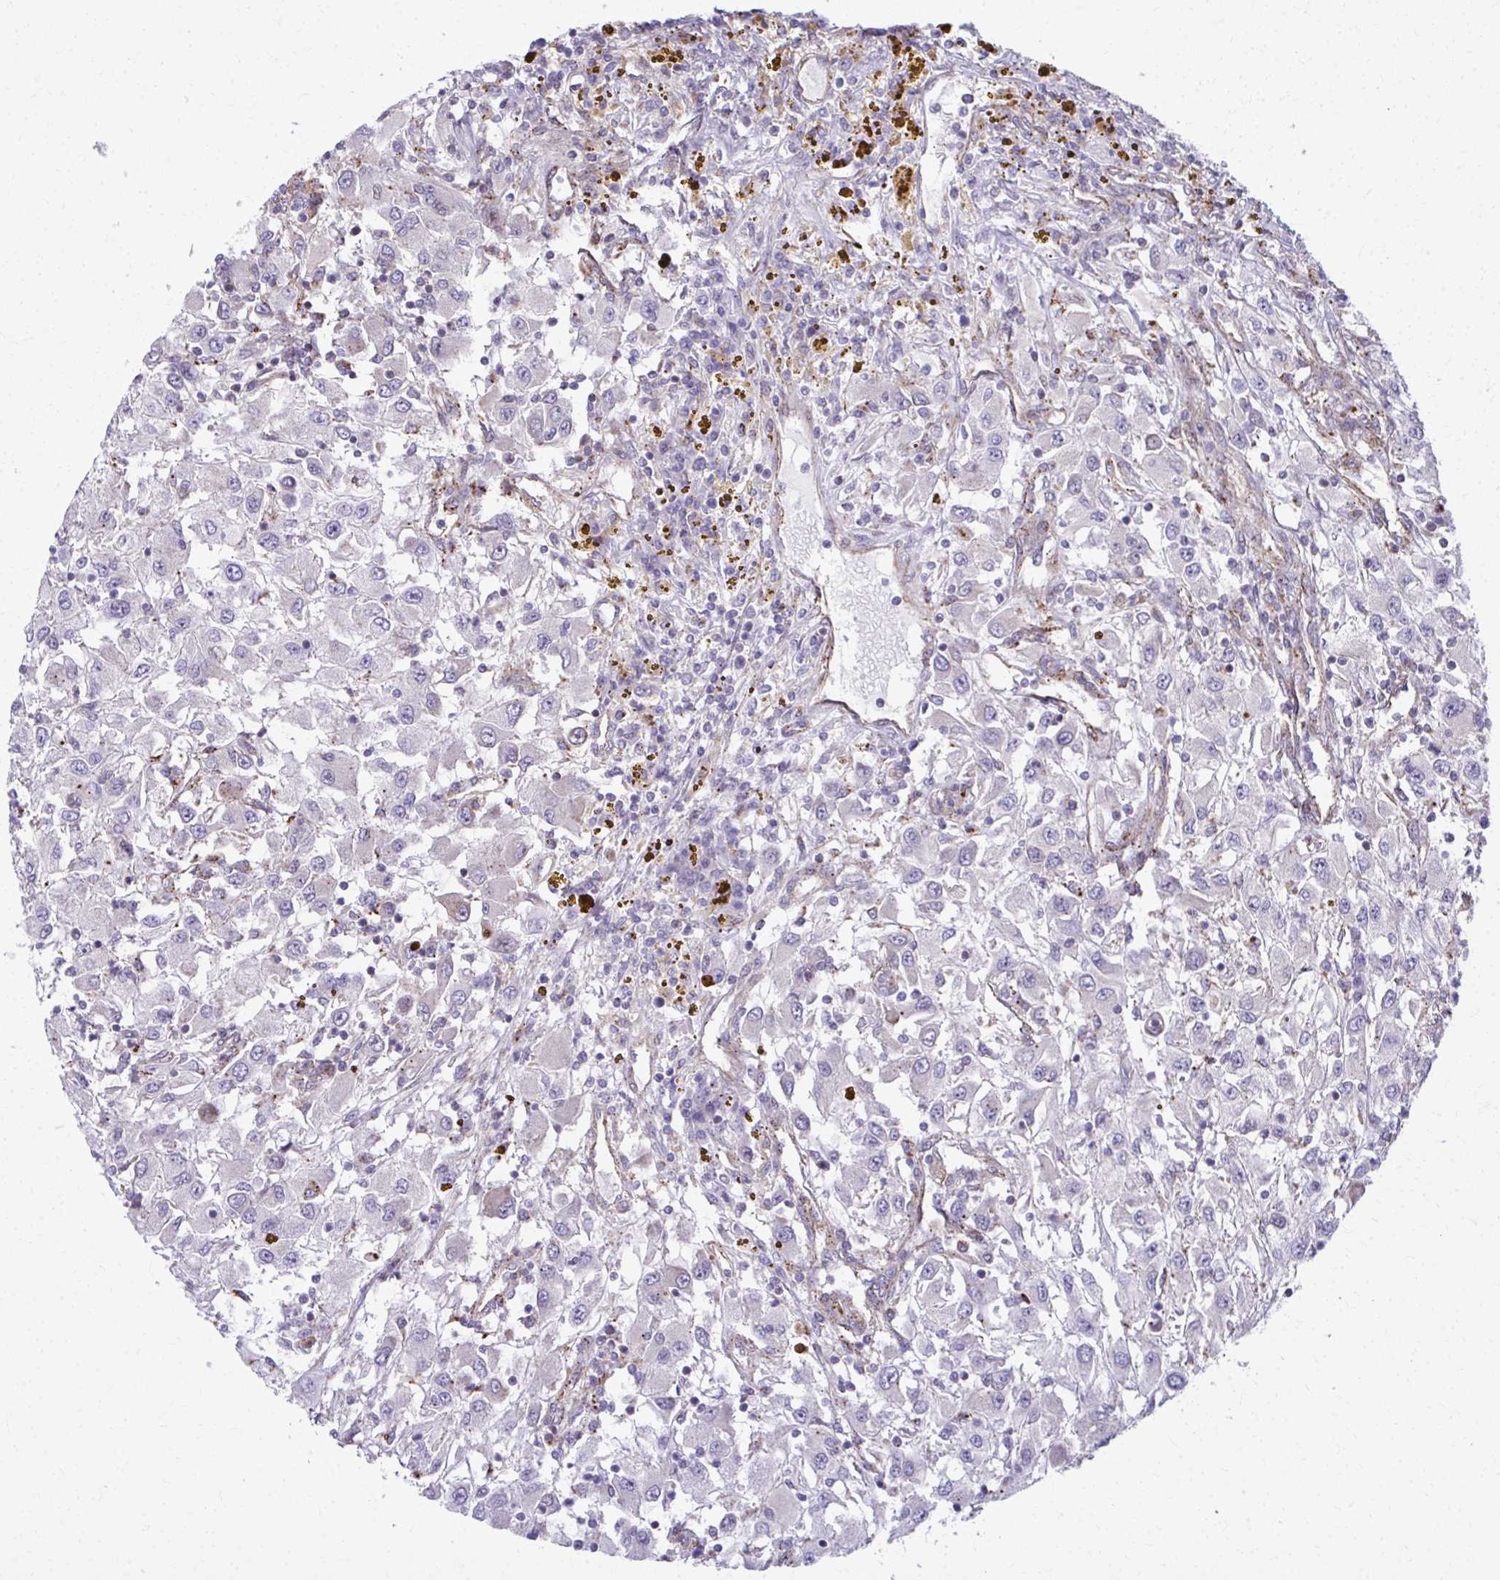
{"staining": {"intensity": "weak", "quantity": "<25%", "location": "cytoplasmic/membranous"}, "tissue": "renal cancer", "cell_type": "Tumor cells", "image_type": "cancer", "snomed": [{"axis": "morphology", "description": "Adenocarcinoma, NOS"}, {"axis": "topography", "description": "Kidney"}], "caption": "A photomicrograph of human adenocarcinoma (renal) is negative for staining in tumor cells.", "gene": "LRRC4B", "patient": {"sex": "female", "age": 67}}